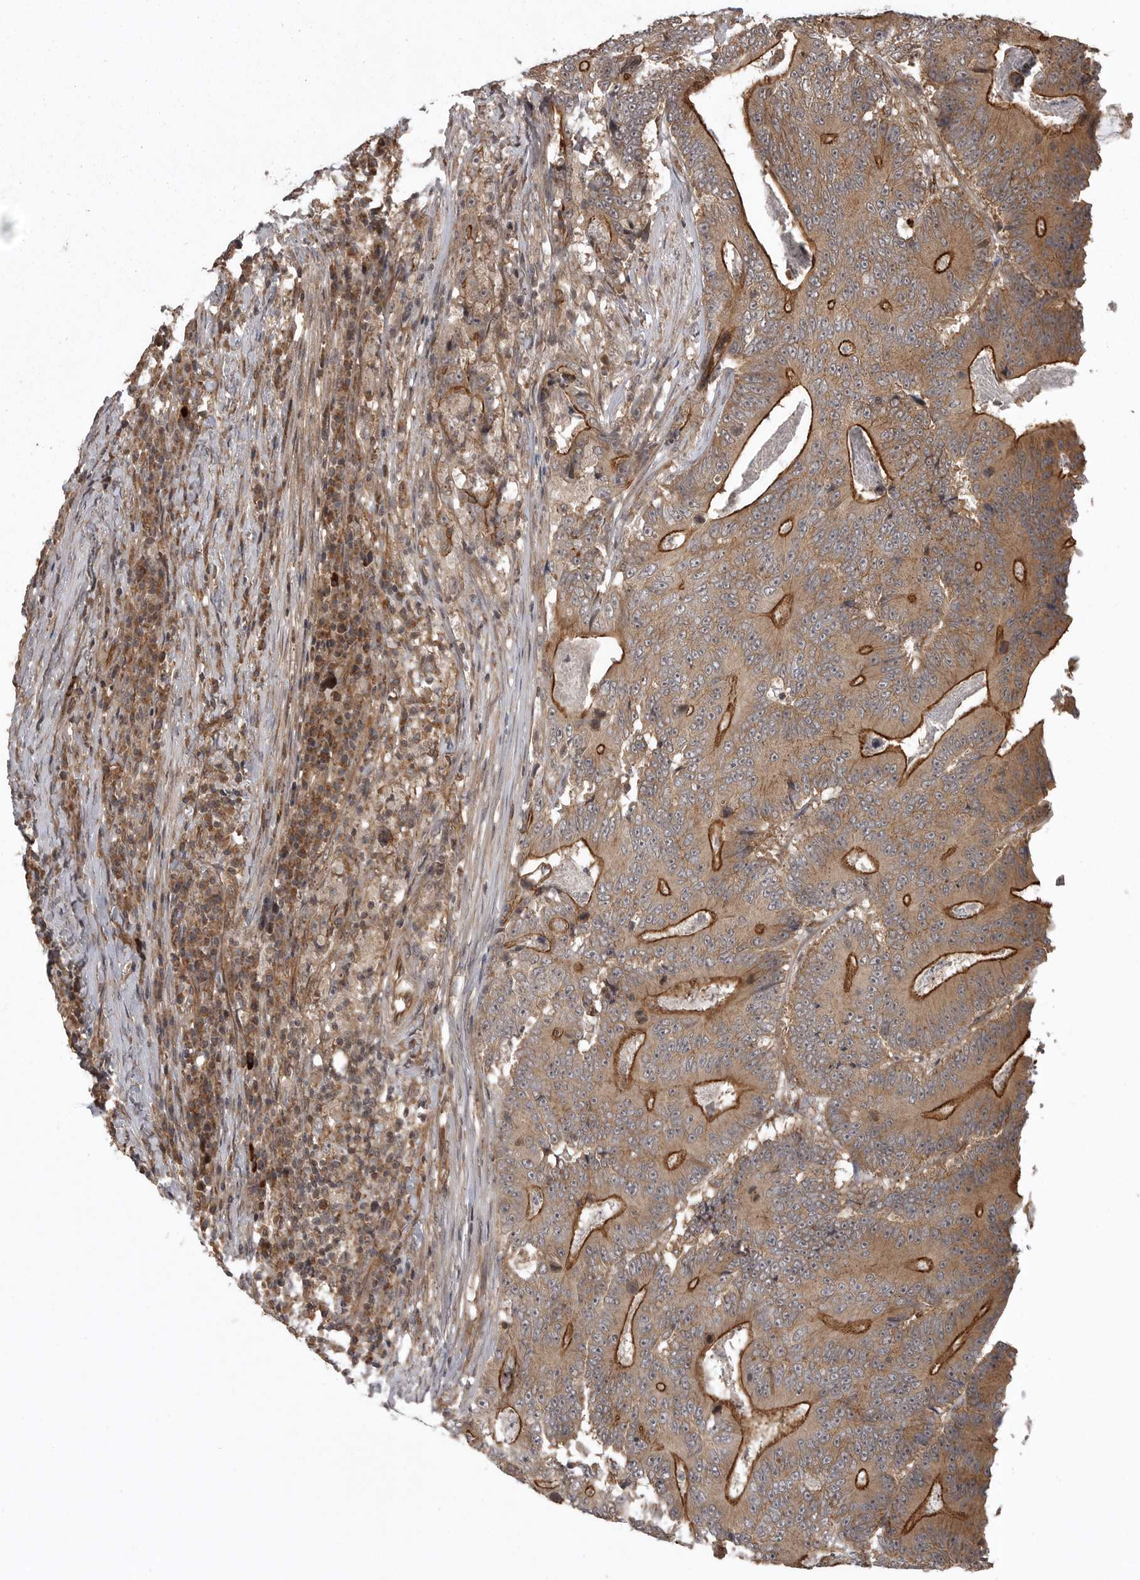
{"staining": {"intensity": "strong", "quantity": ">75%", "location": "cytoplasmic/membranous"}, "tissue": "colorectal cancer", "cell_type": "Tumor cells", "image_type": "cancer", "snomed": [{"axis": "morphology", "description": "Adenocarcinoma, NOS"}, {"axis": "topography", "description": "Colon"}], "caption": "Protein positivity by IHC demonstrates strong cytoplasmic/membranous expression in approximately >75% of tumor cells in colorectal adenocarcinoma.", "gene": "DNAJC8", "patient": {"sex": "male", "age": 83}}